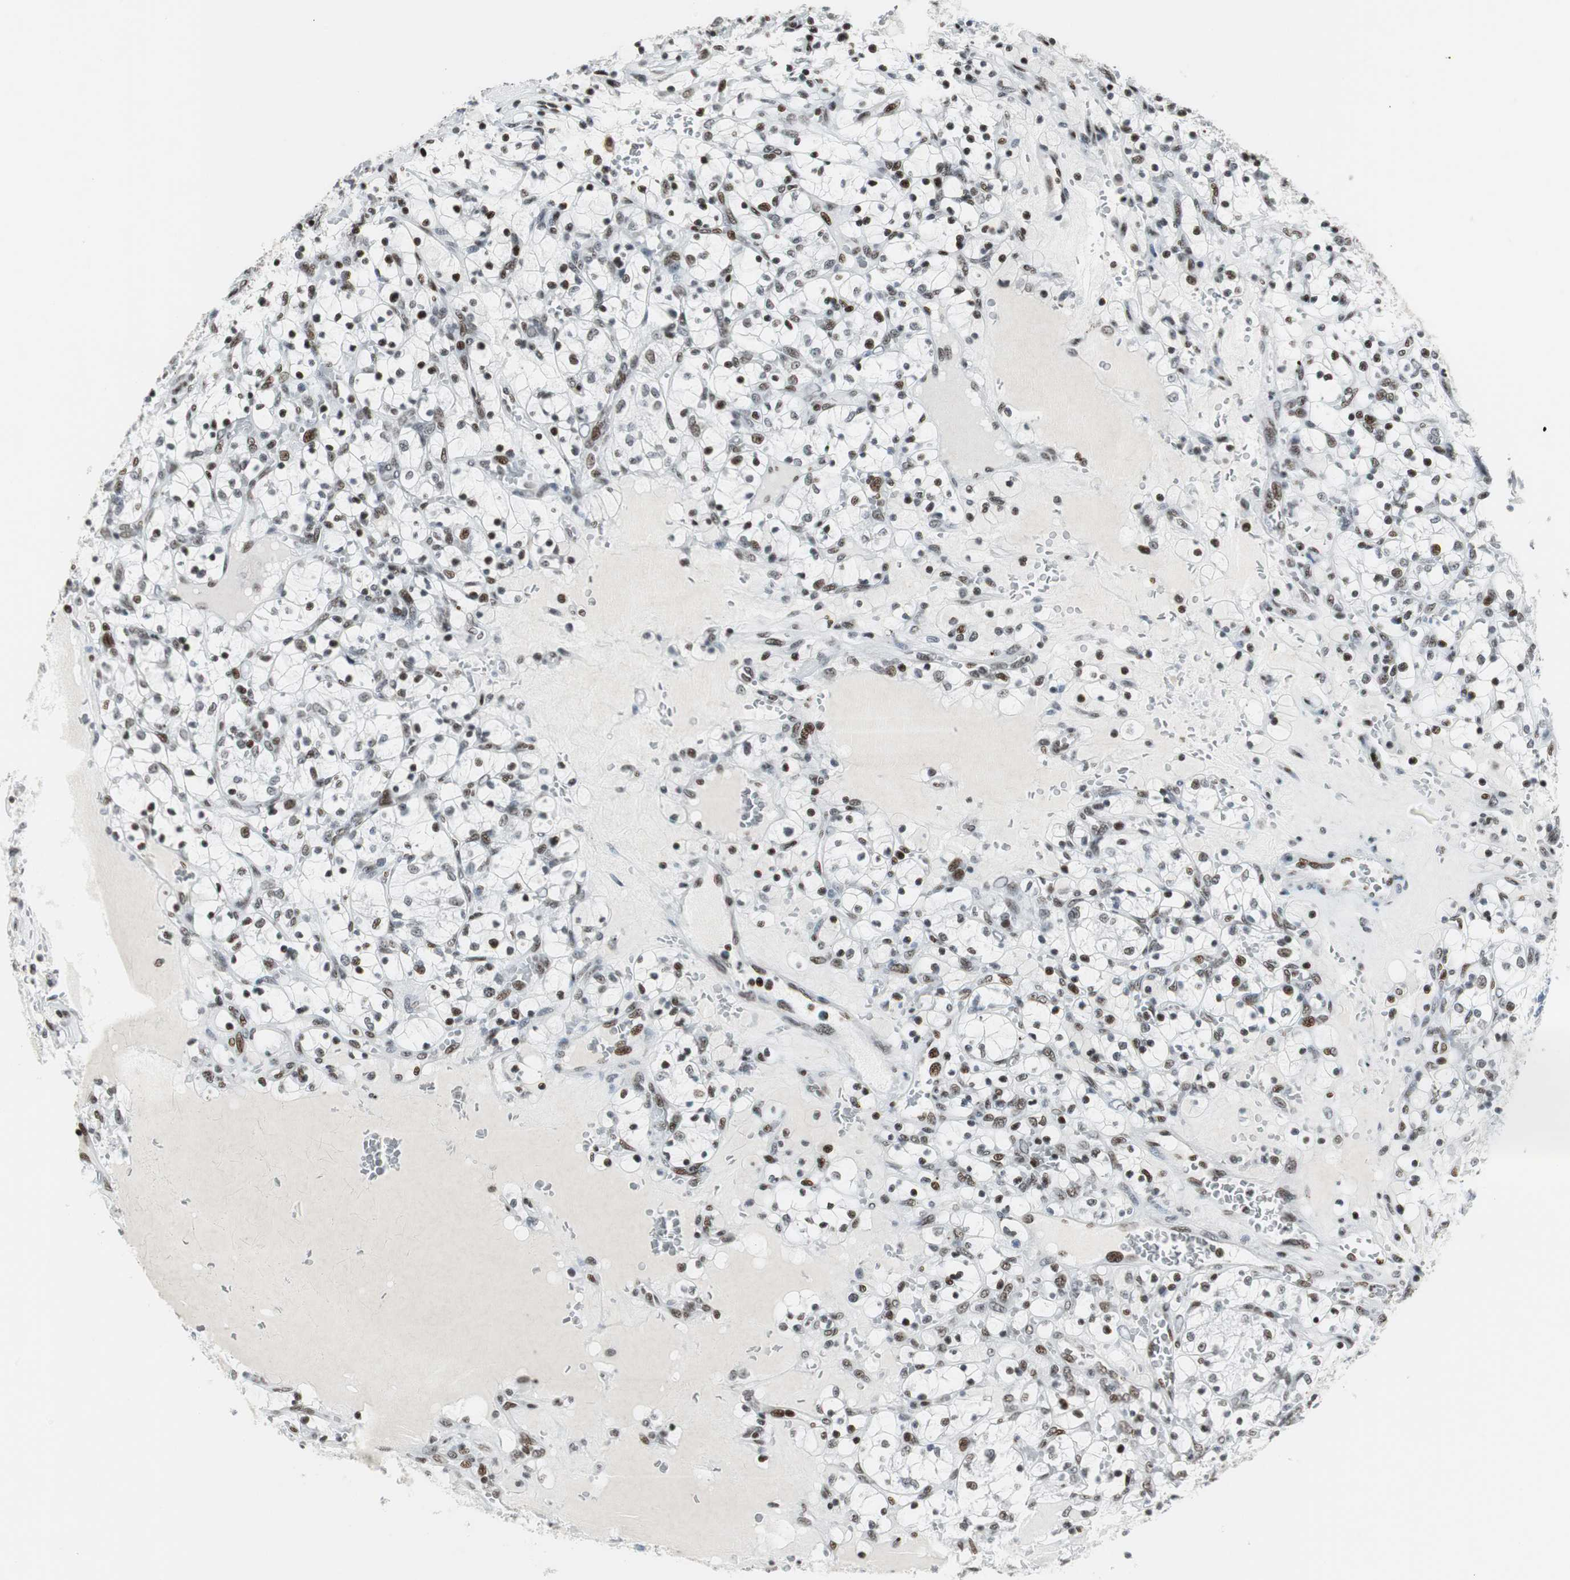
{"staining": {"intensity": "moderate", "quantity": "25%-75%", "location": "nuclear"}, "tissue": "renal cancer", "cell_type": "Tumor cells", "image_type": "cancer", "snomed": [{"axis": "morphology", "description": "Adenocarcinoma, NOS"}, {"axis": "topography", "description": "Kidney"}], "caption": "This micrograph demonstrates immunohistochemistry (IHC) staining of human renal cancer, with medium moderate nuclear expression in approximately 25%-75% of tumor cells.", "gene": "RBBP4", "patient": {"sex": "female", "age": 69}}